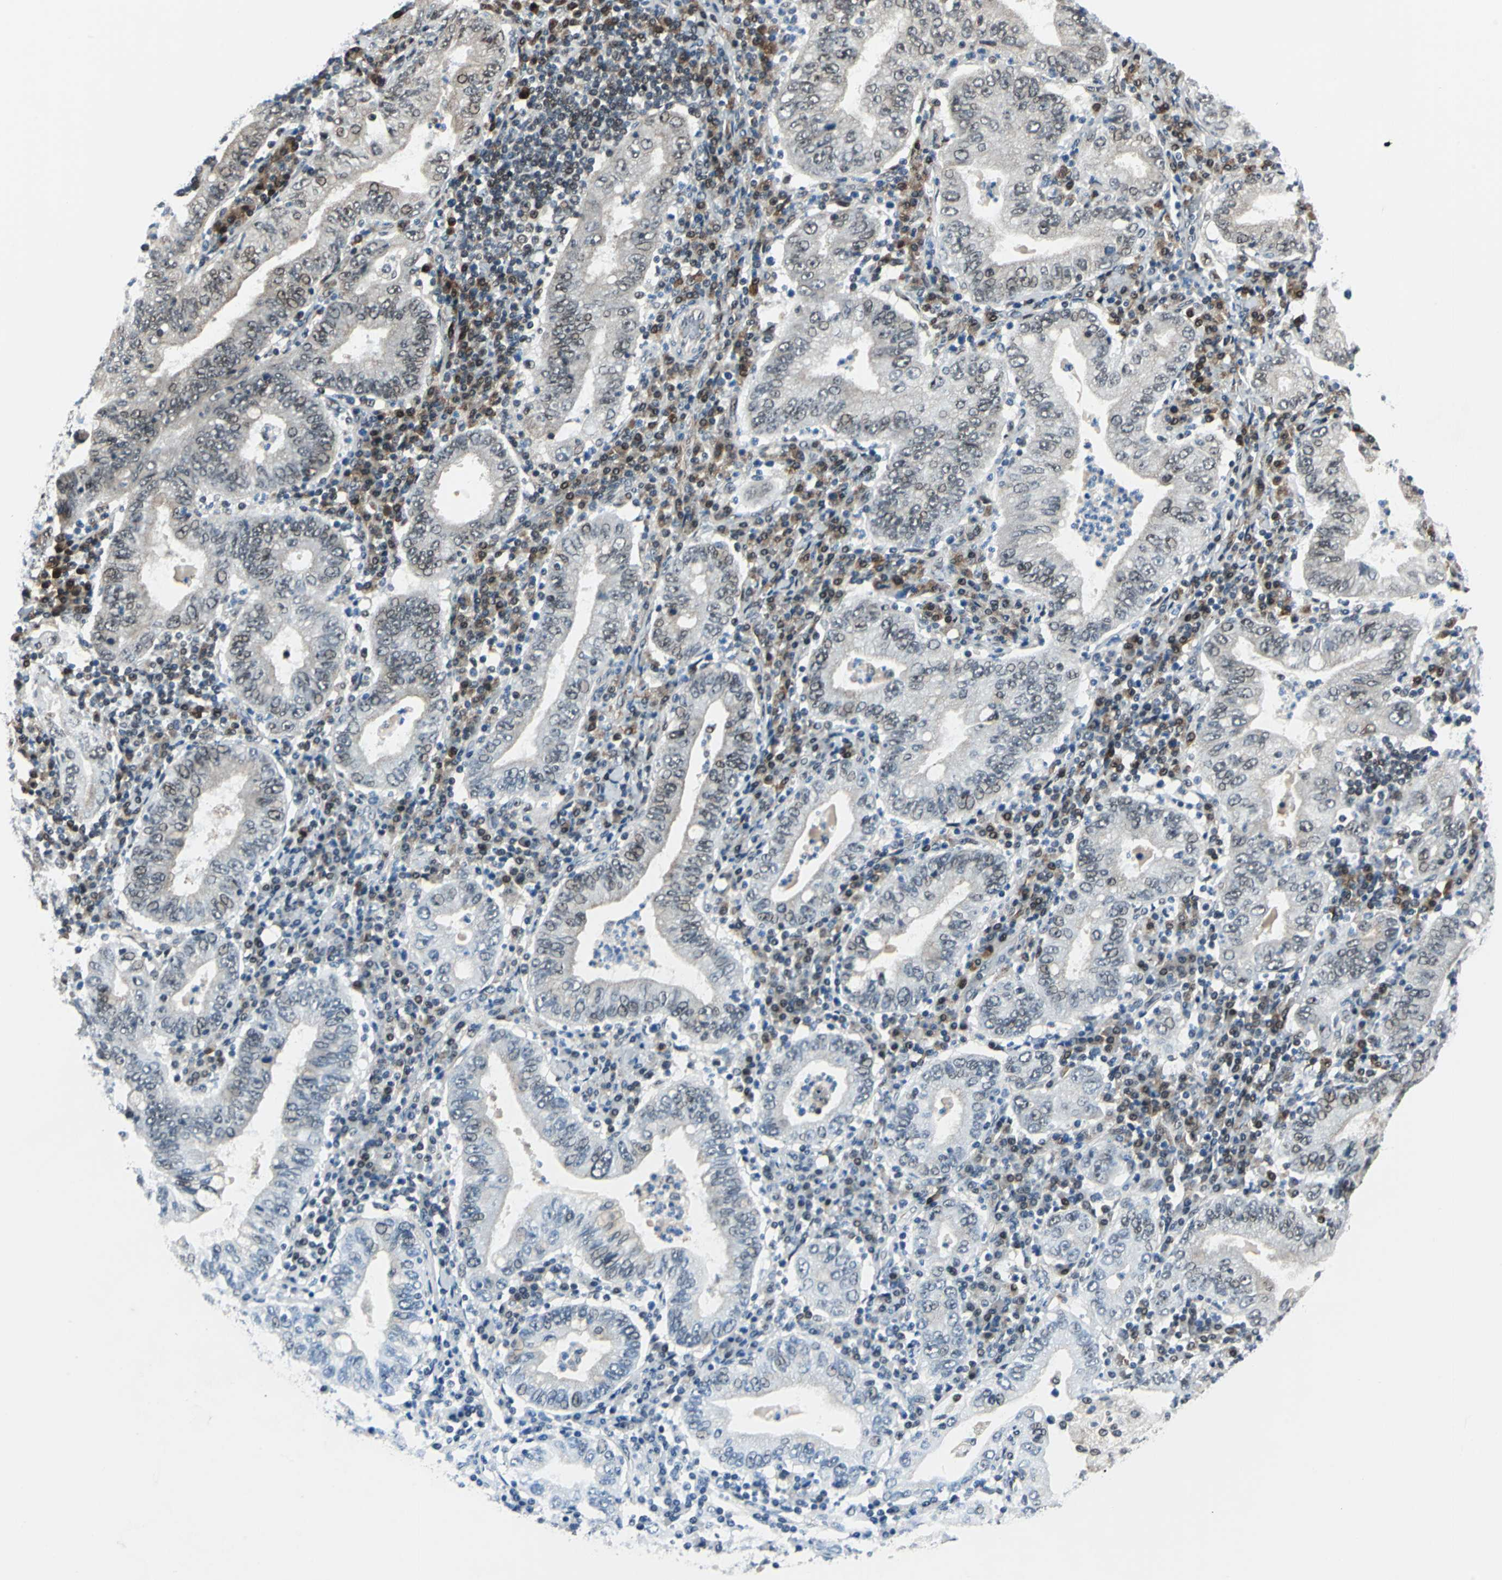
{"staining": {"intensity": "weak", "quantity": "<25%", "location": "cytoplasmic/membranous,nuclear"}, "tissue": "stomach cancer", "cell_type": "Tumor cells", "image_type": "cancer", "snomed": [{"axis": "morphology", "description": "Normal tissue, NOS"}, {"axis": "morphology", "description": "Adenocarcinoma, NOS"}, {"axis": "topography", "description": "Esophagus"}, {"axis": "topography", "description": "Stomach, upper"}, {"axis": "topography", "description": "Peripheral nerve tissue"}], "caption": "Immunohistochemistry (IHC) micrograph of human stomach adenocarcinoma stained for a protein (brown), which exhibits no expression in tumor cells. (DAB (3,3'-diaminobenzidine) IHC, high magnification).", "gene": "POLR3K", "patient": {"sex": "male", "age": 62}}